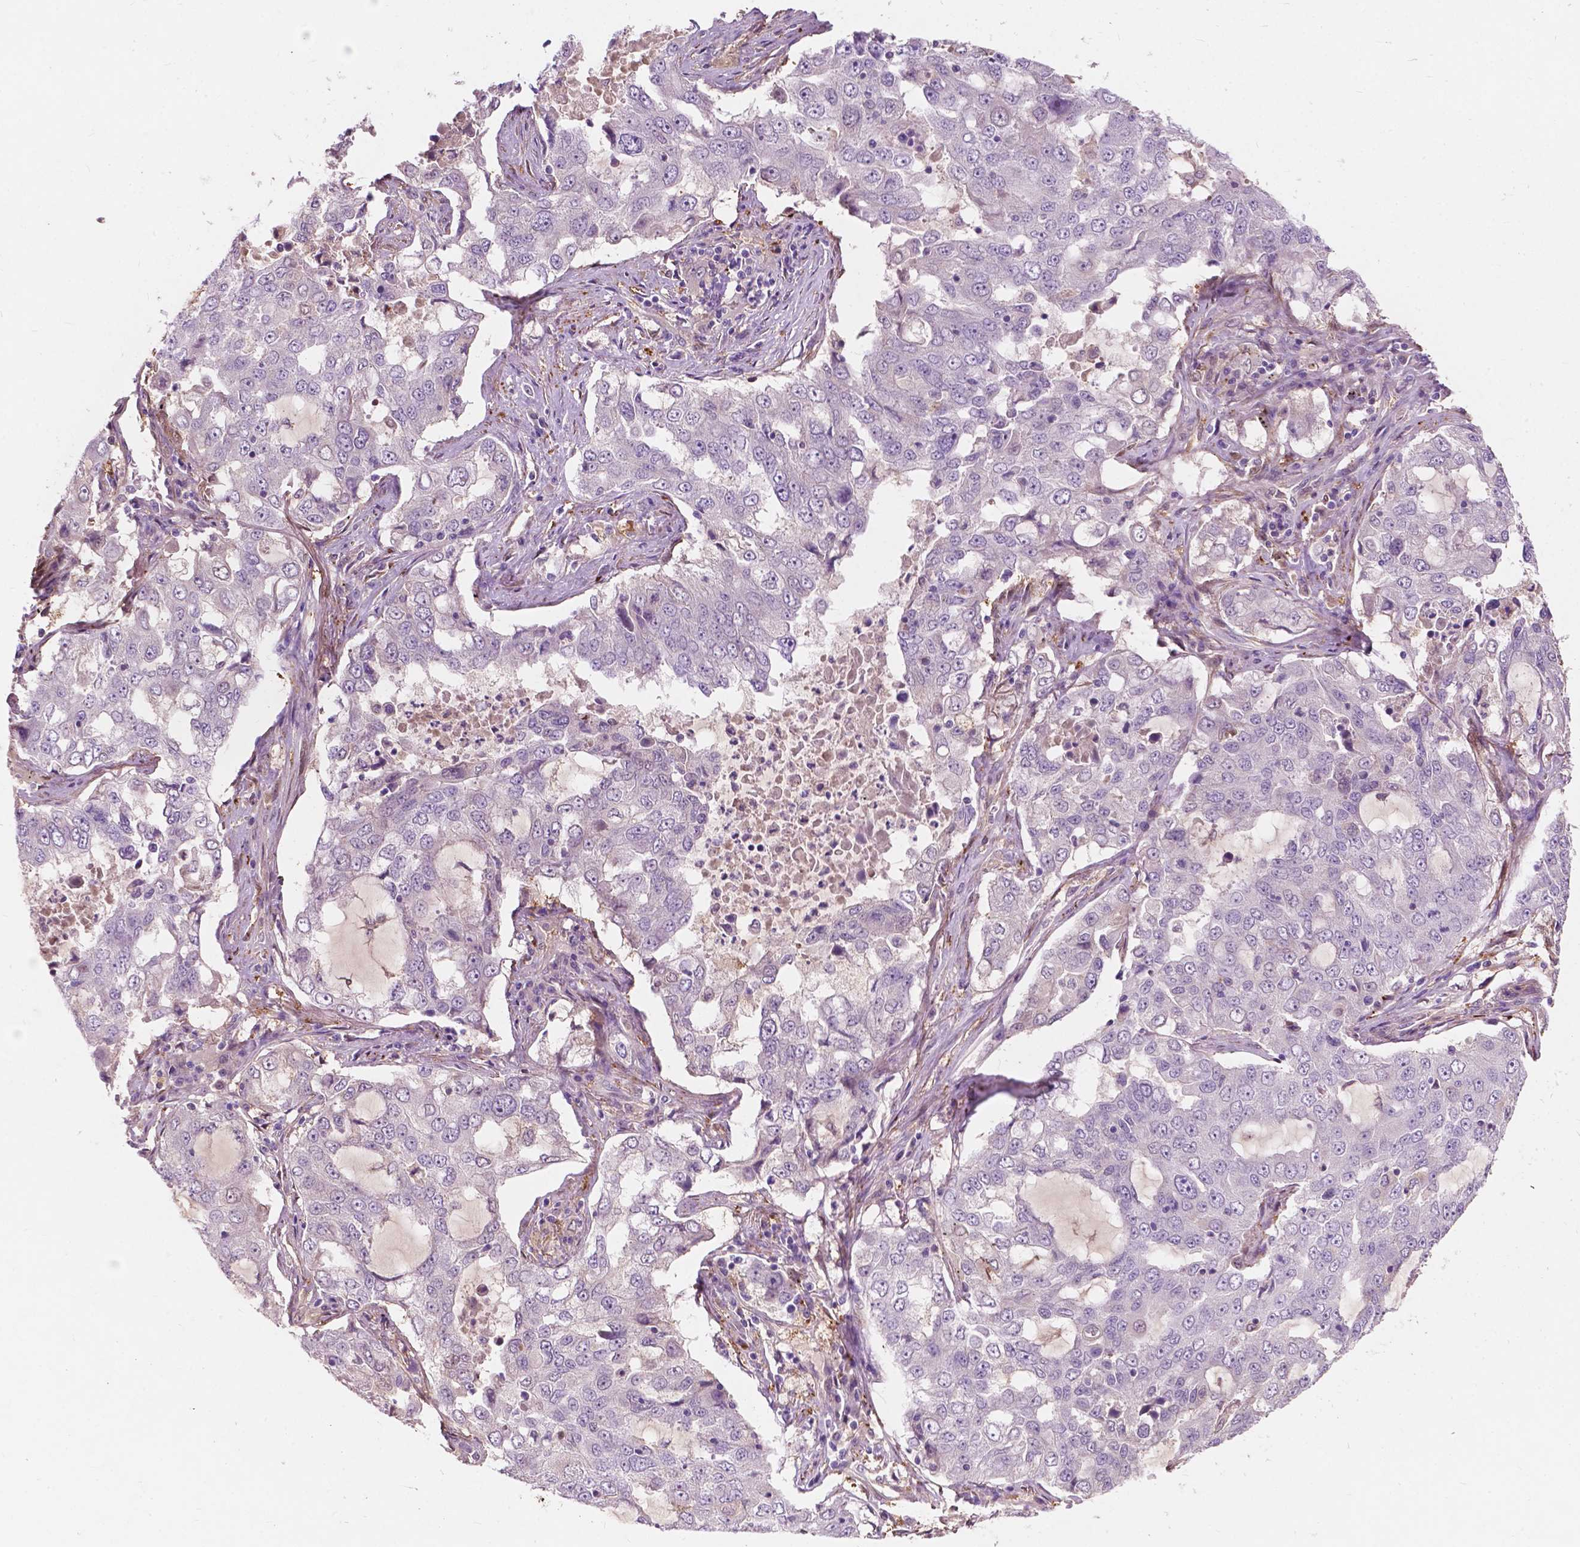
{"staining": {"intensity": "negative", "quantity": "none", "location": "none"}, "tissue": "lung cancer", "cell_type": "Tumor cells", "image_type": "cancer", "snomed": [{"axis": "morphology", "description": "Adenocarcinoma, NOS"}, {"axis": "topography", "description": "Lung"}], "caption": "Protein analysis of lung cancer (adenocarcinoma) exhibits no significant expression in tumor cells.", "gene": "GPR37", "patient": {"sex": "female", "age": 61}}